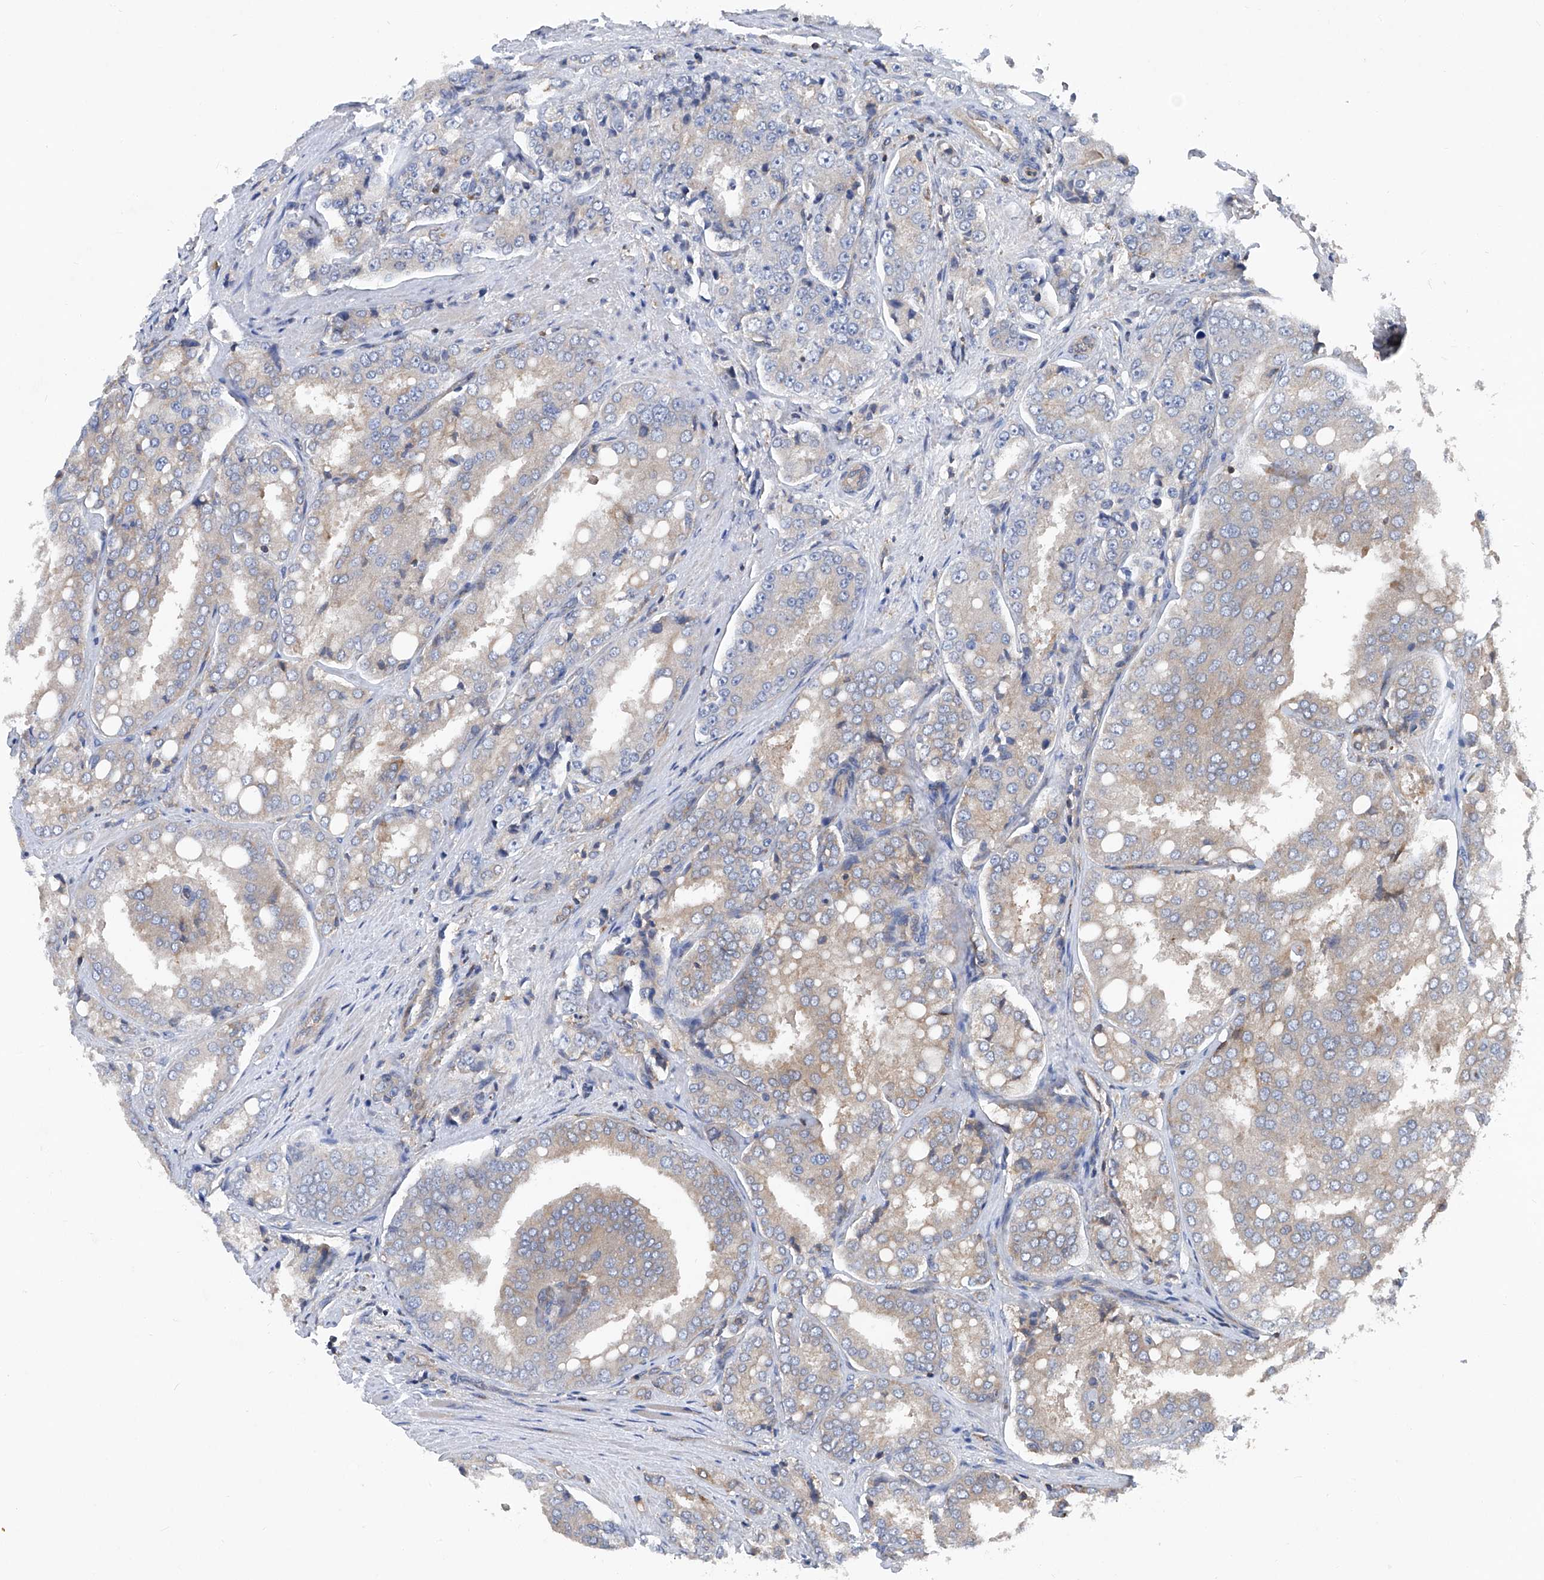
{"staining": {"intensity": "weak", "quantity": "<25%", "location": "cytoplasmic/membranous"}, "tissue": "prostate cancer", "cell_type": "Tumor cells", "image_type": "cancer", "snomed": [{"axis": "morphology", "description": "Adenocarcinoma, High grade"}, {"axis": "topography", "description": "Prostate"}], "caption": "This micrograph is of prostate cancer stained with immunohistochemistry (IHC) to label a protein in brown with the nuclei are counter-stained blue. There is no expression in tumor cells.", "gene": "TRIM38", "patient": {"sex": "male", "age": 50}}